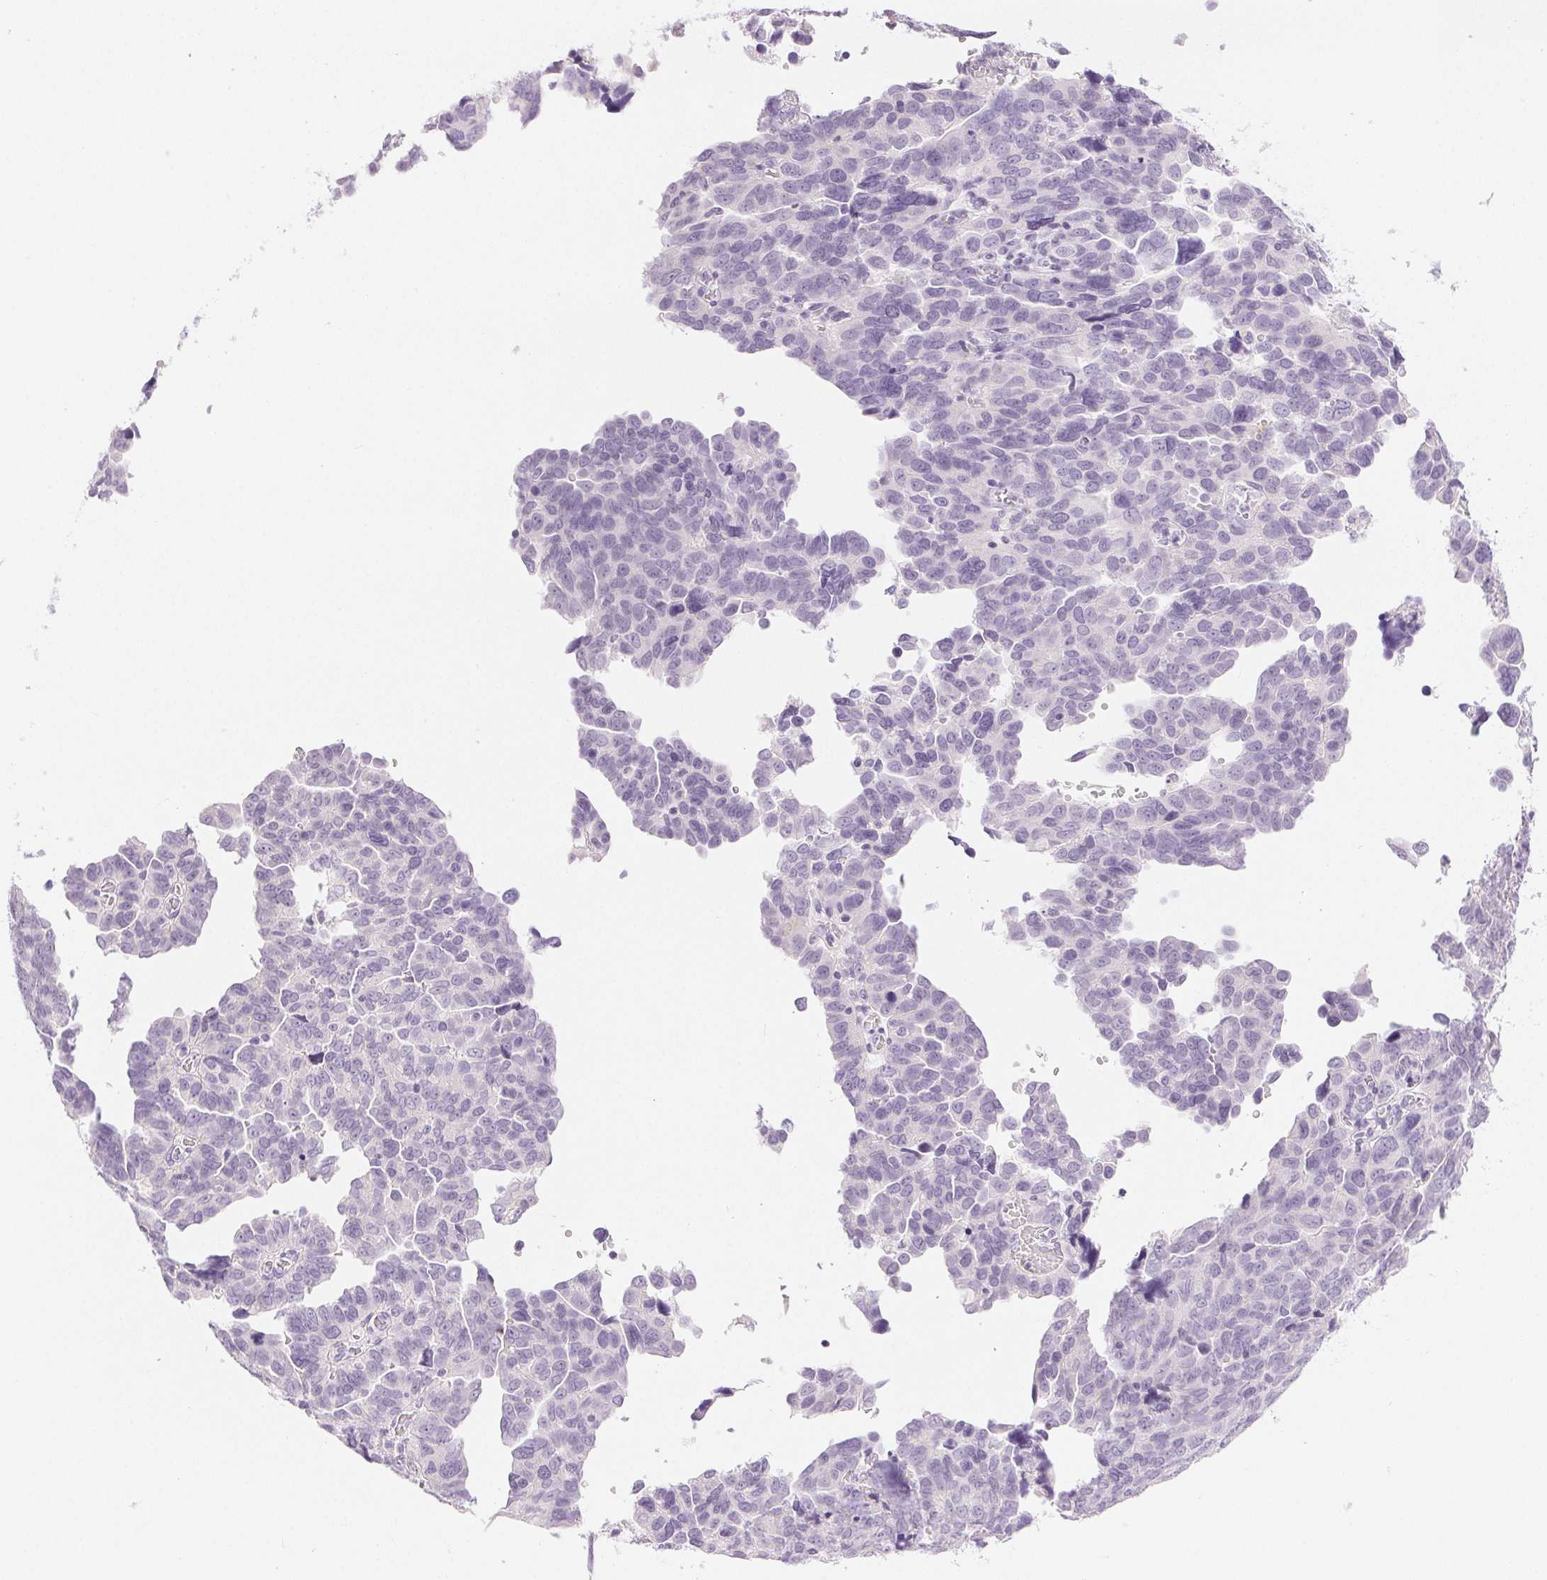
{"staining": {"intensity": "negative", "quantity": "none", "location": "none"}, "tissue": "ovarian cancer", "cell_type": "Tumor cells", "image_type": "cancer", "snomed": [{"axis": "morphology", "description": "Cystadenocarcinoma, serous, NOS"}, {"axis": "topography", "description": "Ovary"}], "caption": "Ovarian serous cystadenocarcinoma was stained to show a protein in brown. There is no significant expression in tumor cells.", "gene": "SLC5A2", "patient": {"sex": "female", "age": 64}}